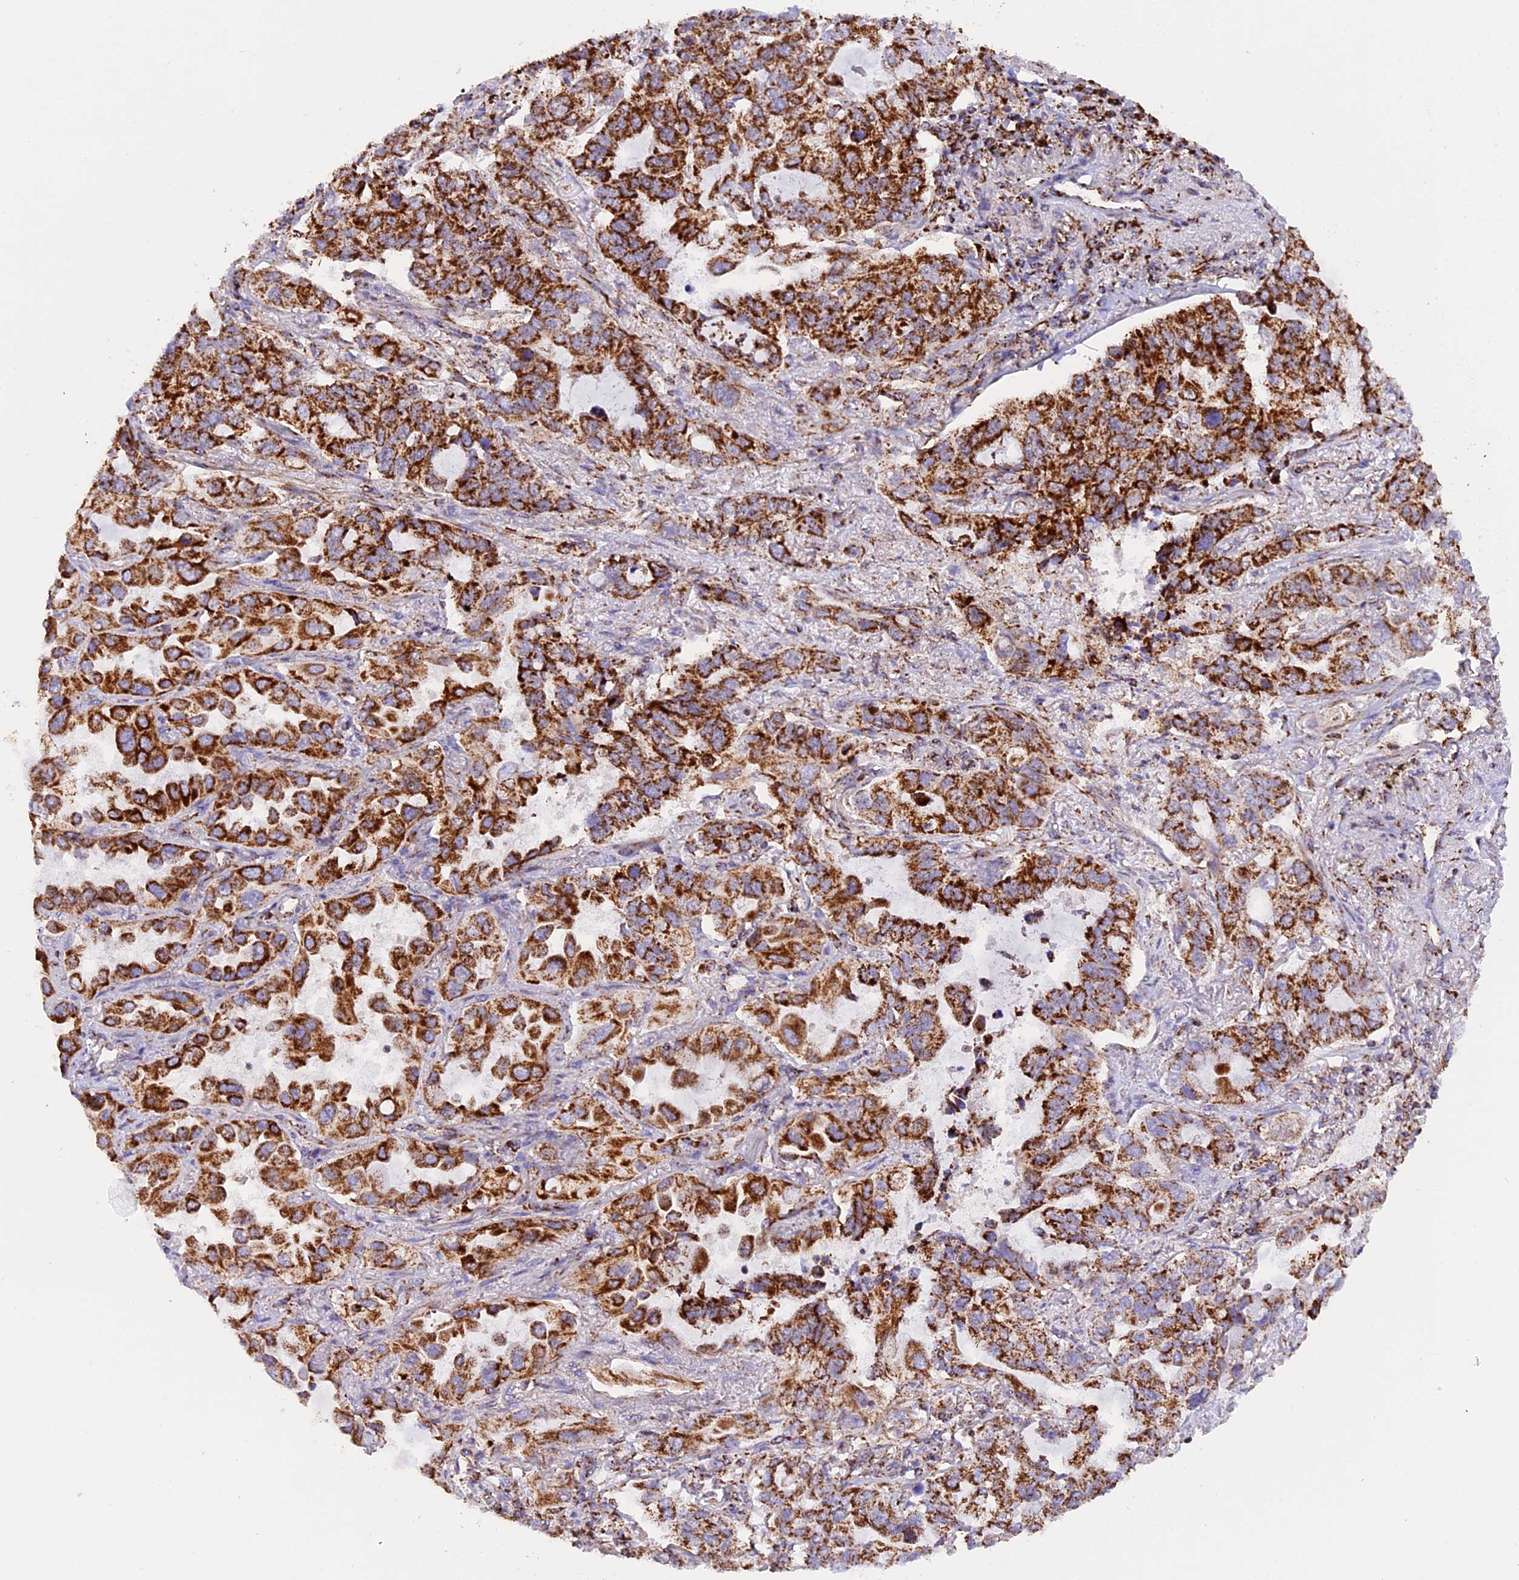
{"staining": {"intensity": "strong", "quantity": ">75%", "location": "cytoplasmic/membranous"}, "tissue": "lung cancer", "cell_type": "Tumor cells", "image_type": "cancer", "snomed": [{"axis": "morphology", "description": "Adenocarcinoma, NOS"}, {"axis": "topography", "description": "Lung"}], "caption": "Strong cytoplasmic/membranous protein expression is appreciated in about >75% of tumor cells in adenocarcinoma (lung).", "gene": "UQCRB", "patient": {"sex": "male", "age": 64}}